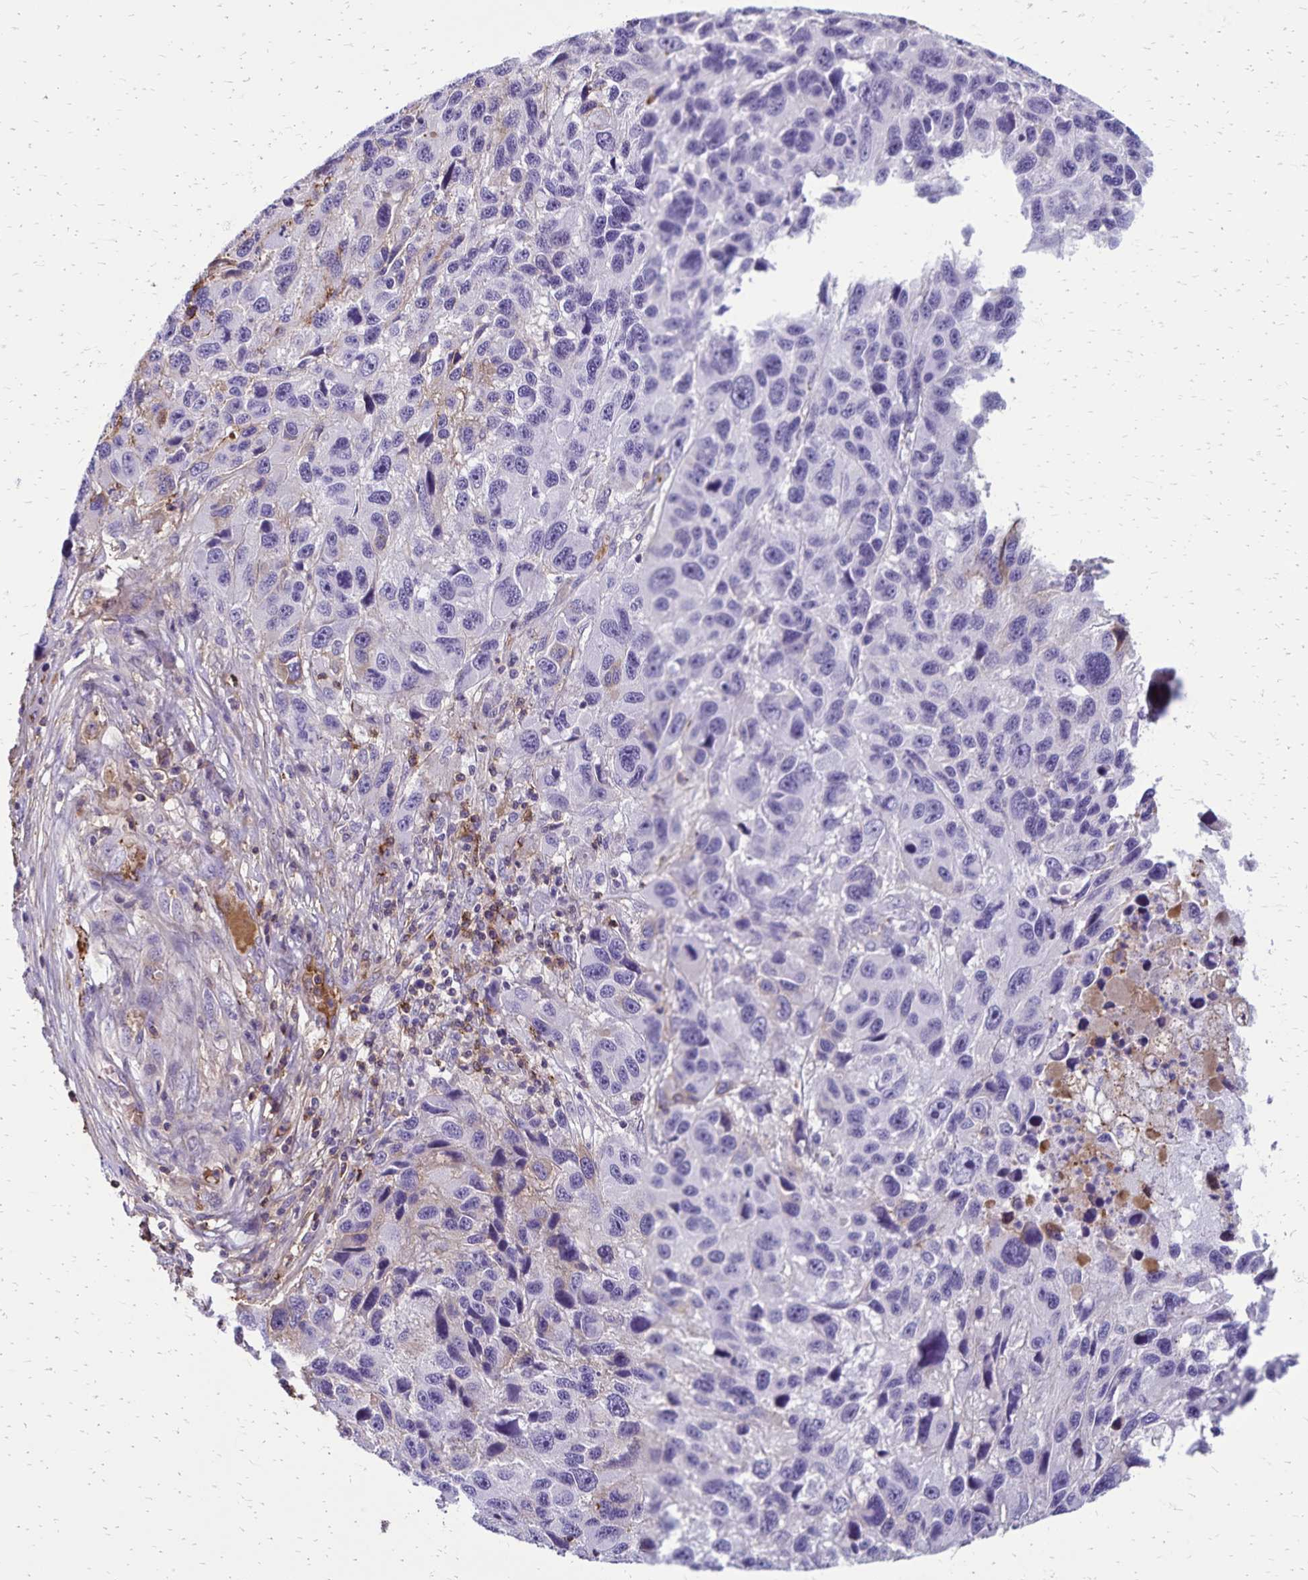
{"staining": {"intensity": "negative", "quantity": "none", "location": "none"}, "tissue": "melanoma", "cell_type": "Tumor cells", "image_type": "cancer", "snomed": [{"axis": "morphology", "description": "Malignant melanoma, NOS"}, {"axis": "topography", "description": "Skin"}], "caption": "This is an immunohistochemistry image of human malignant melanoma. There is no staining in tumor cells.", "gene": "CD27", "patient": {"sex": "male", "age": 53}}